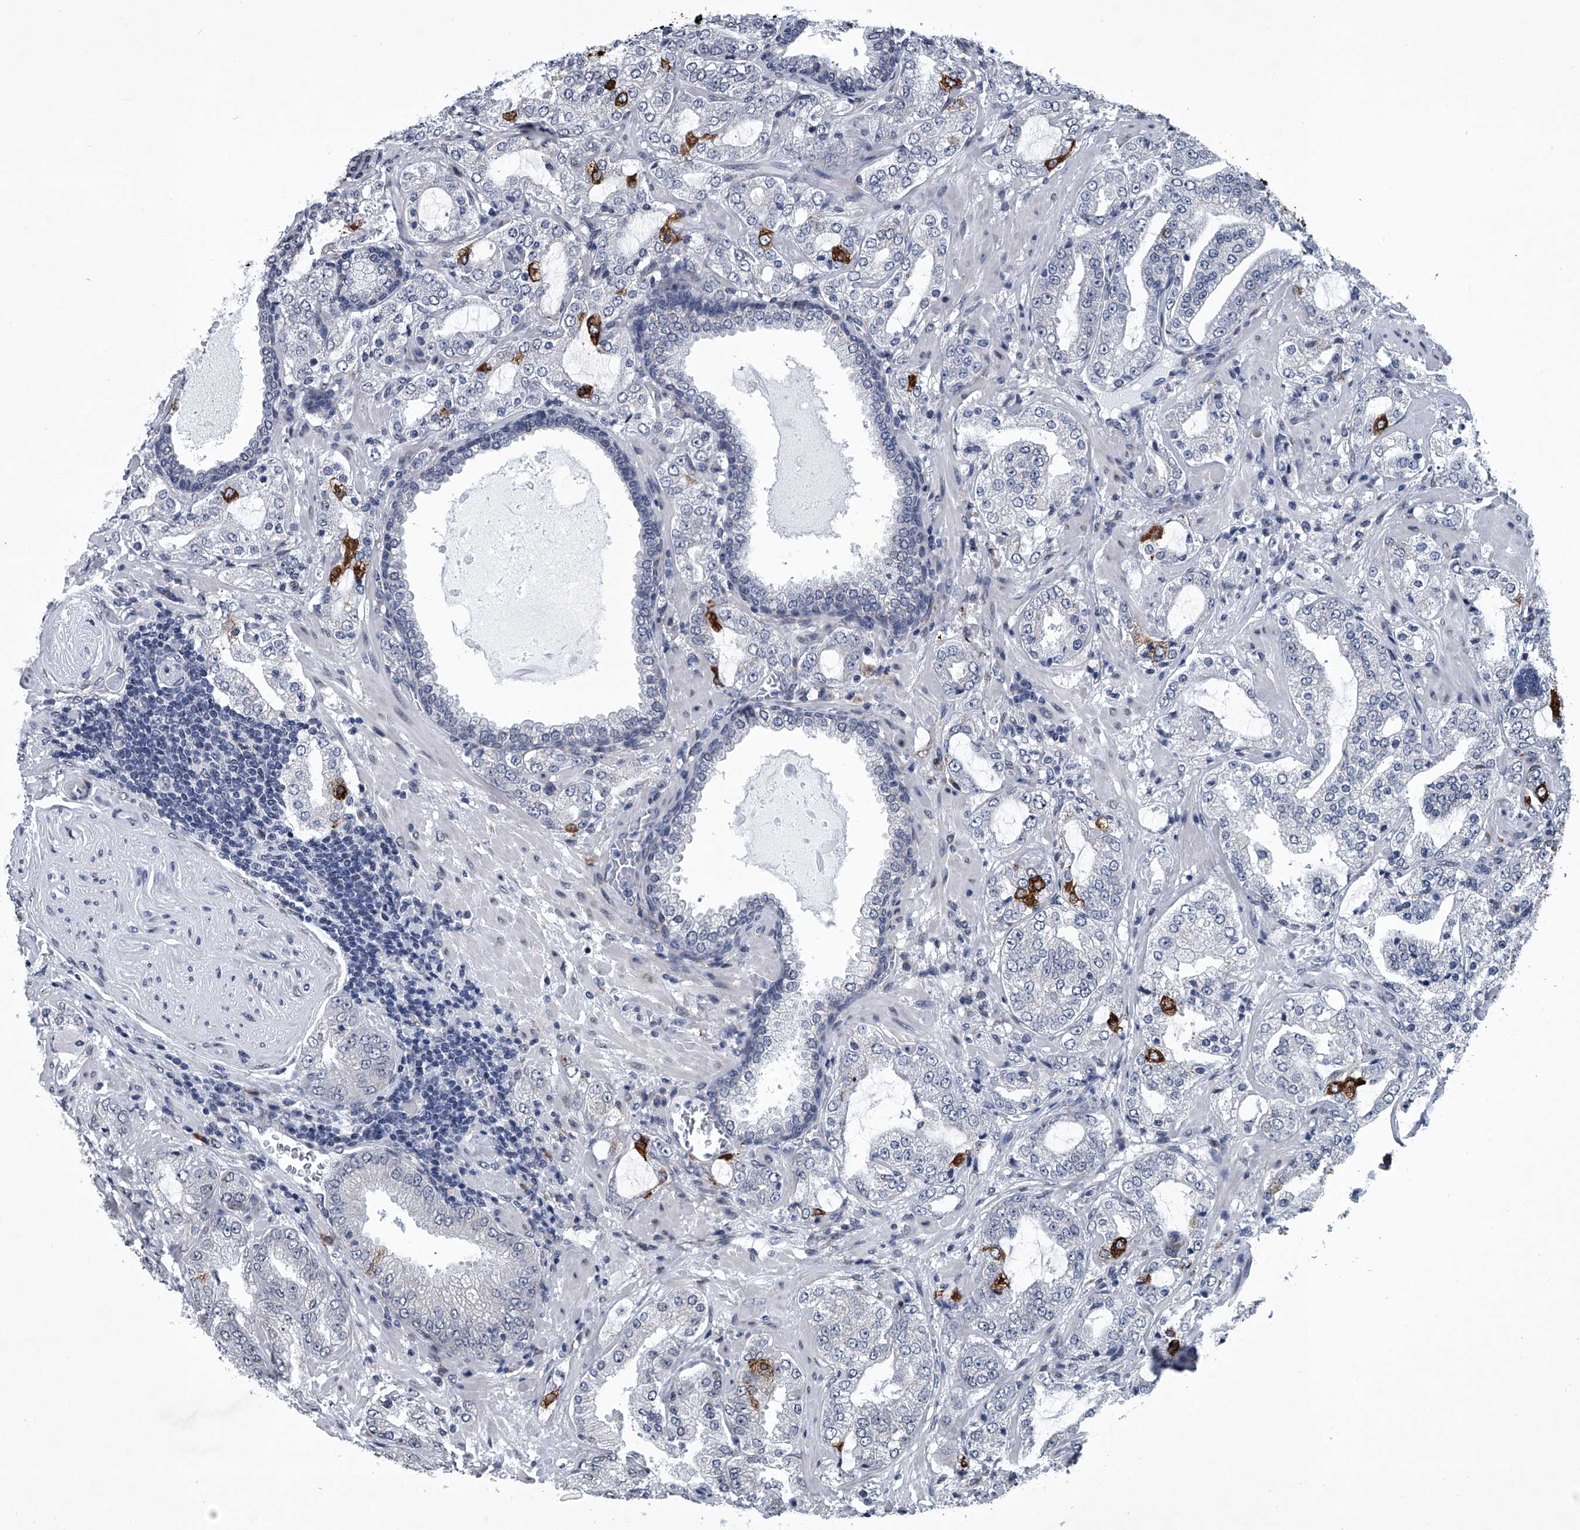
{"staining": {"intensity": "strong", "quantity": "<25%", "location": "cytoplasmic/membranous"}, "tissue": "prostate cancer", "cell_type": "Tumor cells", "image_type": "cancer", "snomed": [{"axis": "morphology", "description": "Adenocarcinoma, High grade"}, {"axis": "topography", "description": "Prostate"}], "caption": "Tumor cells reveal medium levels of strong cytoplasmic/membranous staining in about <25% of cells in human prostate cancer.", "gene": "PPP2R5D", "patient": {"sex": "male", "age": 64}}